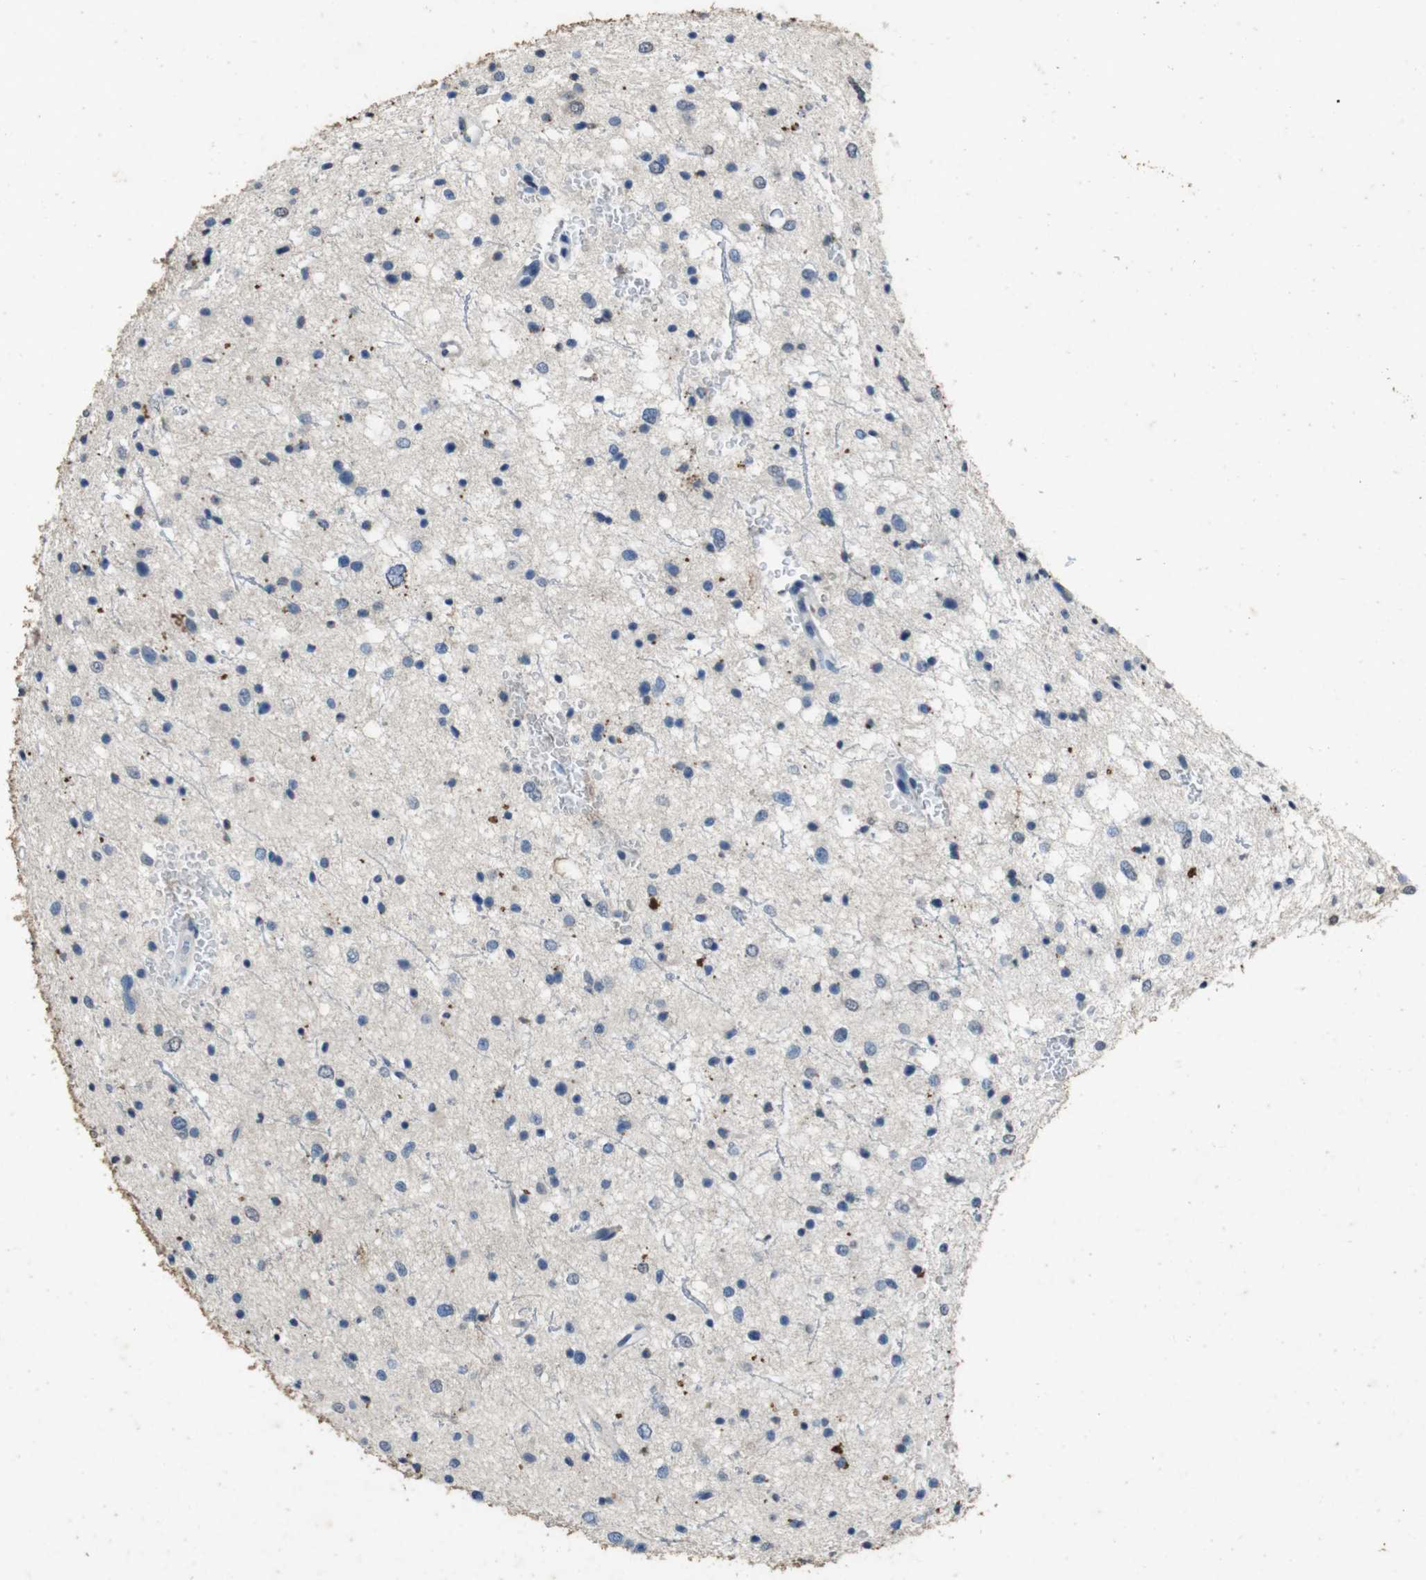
{"staining": {"intensity": "negative", "quantity": "none", "location": "none"}, "tissue": "glioma", "cell_type": "Tumor cells", "image_type": "cancer", "snomed": [{"axis": "morphology", "description": "Glioma, malignant, Low grade"}, {"axis": "topography", "description": "Brain"}], "caption": "This is a histopathology image of IHC staining of glioma, which shows no positivity in tumor cells. (Stains: DAB IHC with hematoxylin counter stain, Microscopy: brightfield microscopy at high magnification).", "gene": "STBD1", "patient": {"sex": "female", "age": 37}}